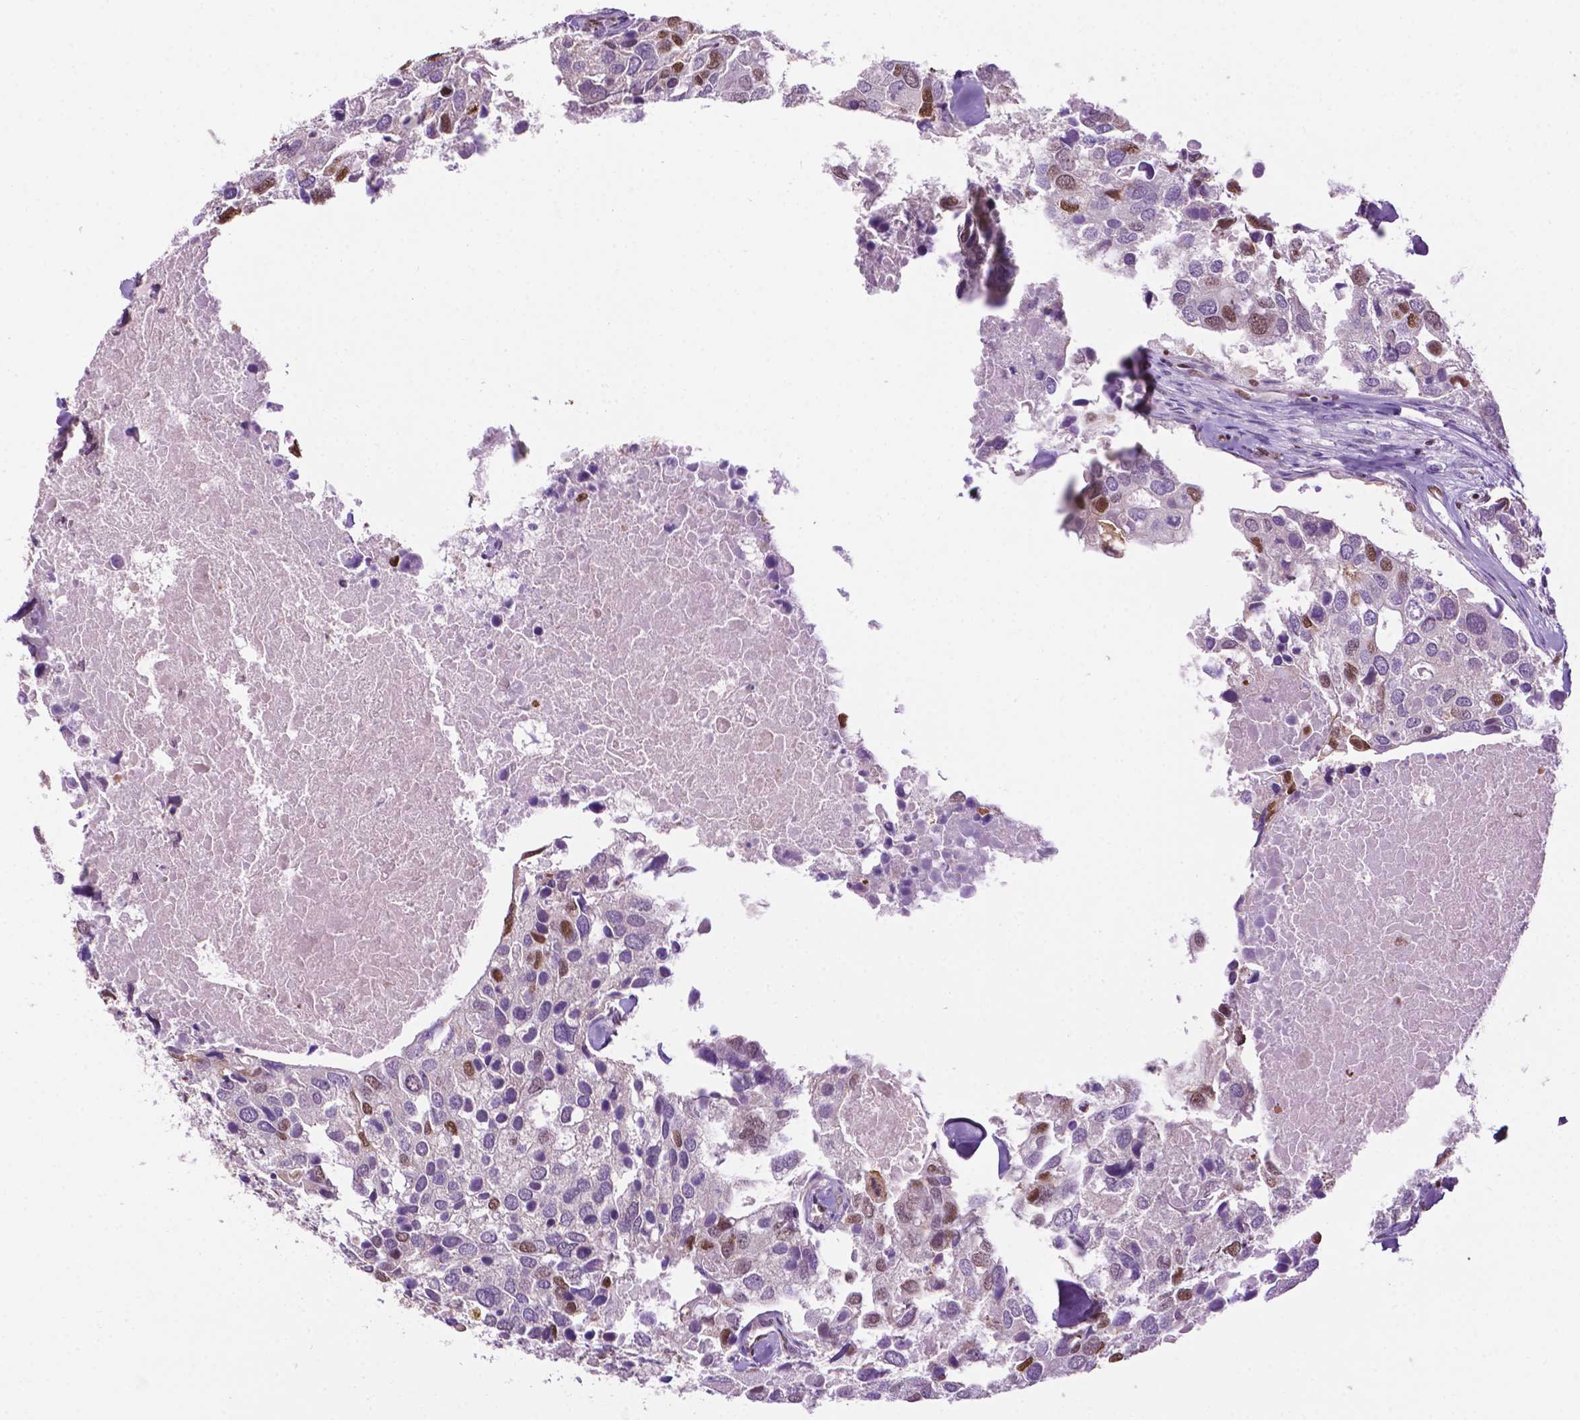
{"staining": {"intensity": "moderate", "quantity": "<25%", "location": "nuclear"}, "tissue": "breast cancer", "cell_type": "Tumor cells", "image_type": "cancer", "snomed": [{"axis": "morphology", "description": "Duct carcinoma"}, {"axis": "topography", "description": "Breast"}], "caption": "DAB immunohistochemical staining of breast cancer (intraductal carcinoma) shows moderate nuclear protein expression in approximately <25% of tumor cells. (Brightfield microscopy of DAB IHC at high magnification).", "gene": "COL23A1", "patient": {"sex": "female", "age": 83}}